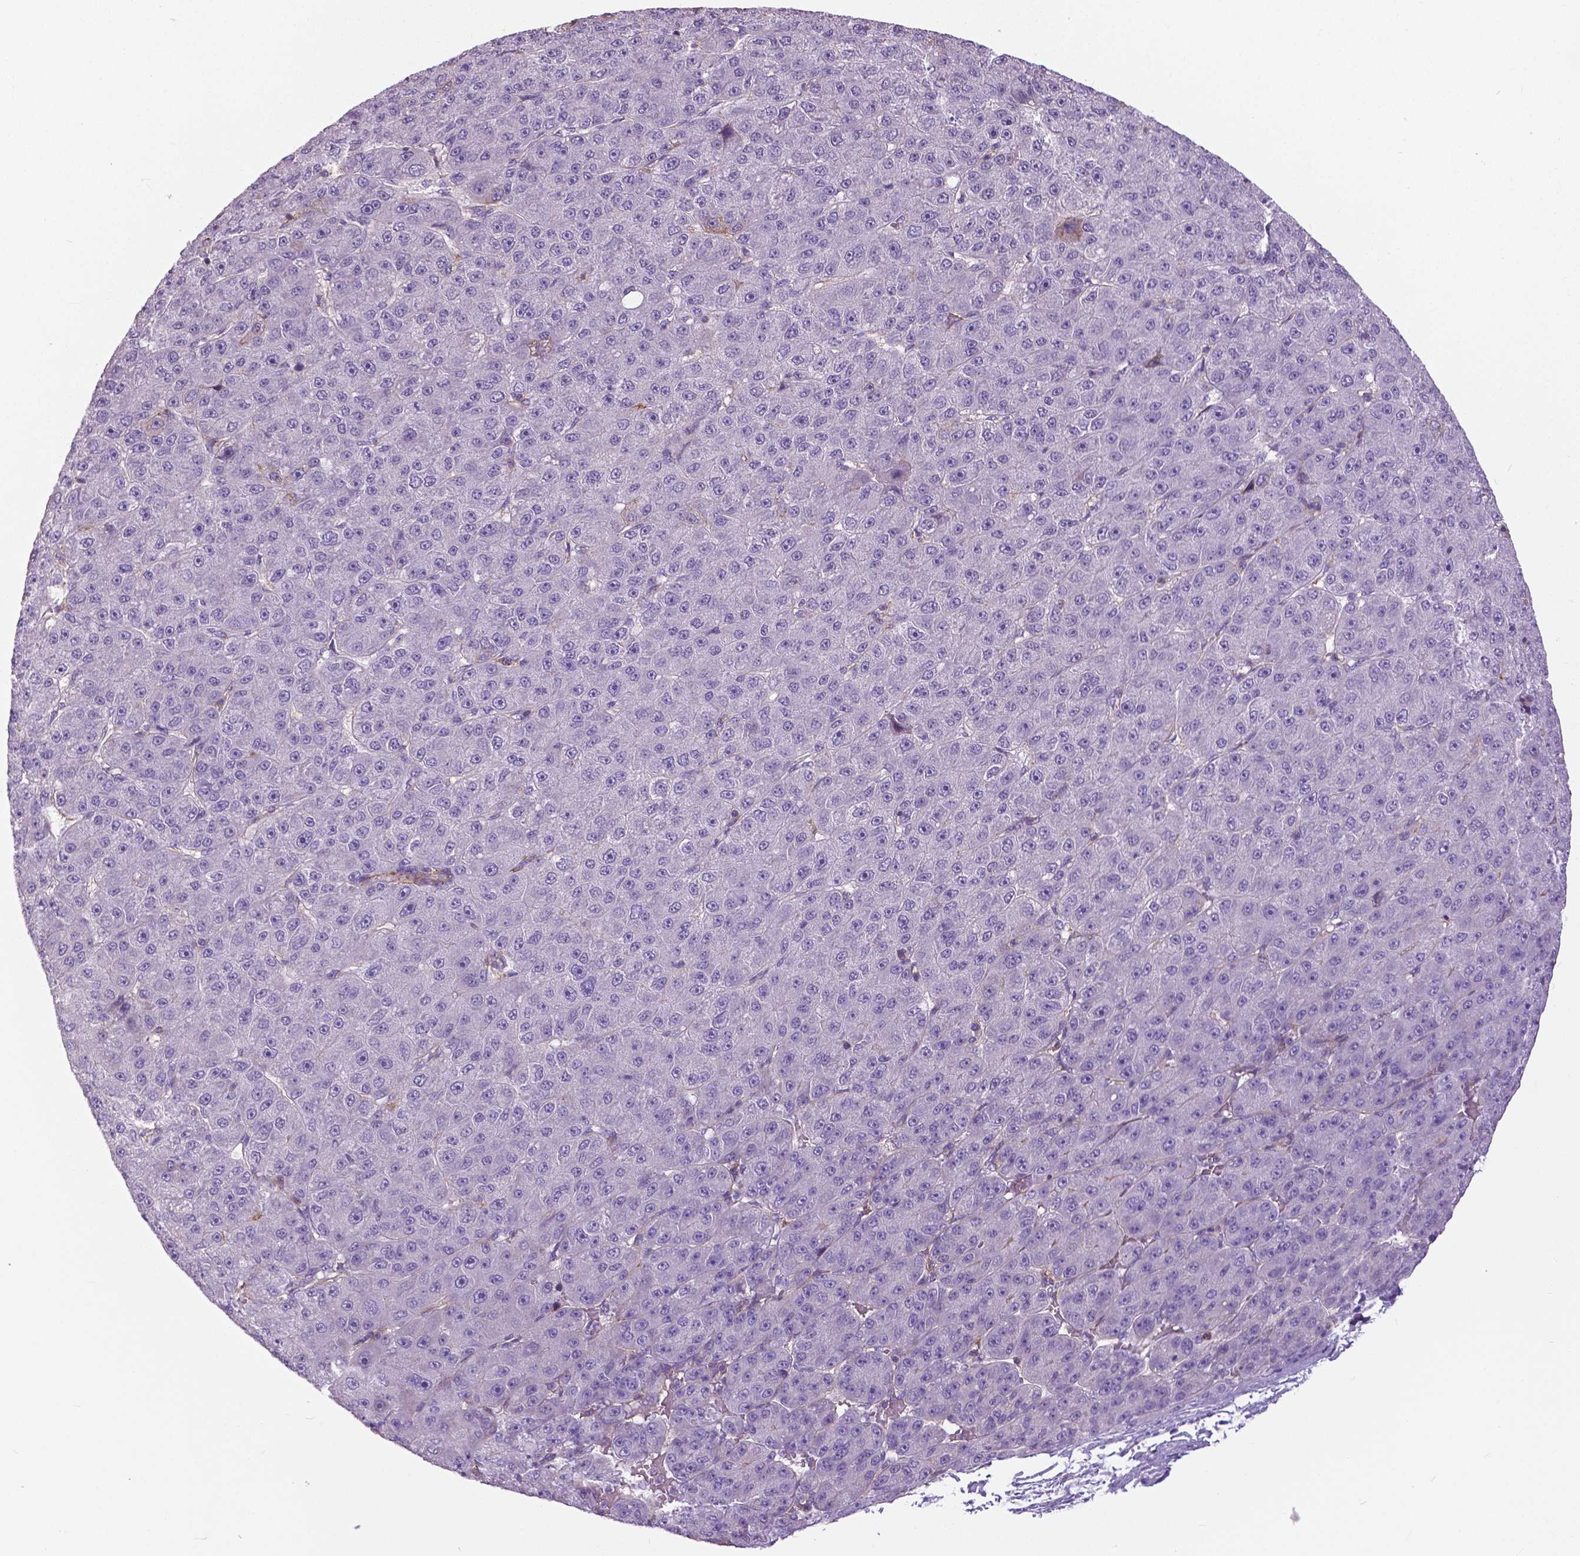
{"staining": {"intensity": "negative", "quantity": "none", "location": "none"}, "tissue": "liver cancer", "cell_type": "Tumor cells", "image_type": "cancer", "snomed": [{"axis": "morphology", "description": "Carcinoma, Hepatocellular, NOS"}, {"axis": "topography", "description": "Liver"}], "caption": "An image of human liver cancer is negative for staining in tumor cells. (Stains: DAB immunohistochemistry (IHC) with hematoxylin counter stain, Microscopy: brightfield microscopy at high magnification).", "gene": "ANXA13", "patient": {"sex": "male", "age": 67}}